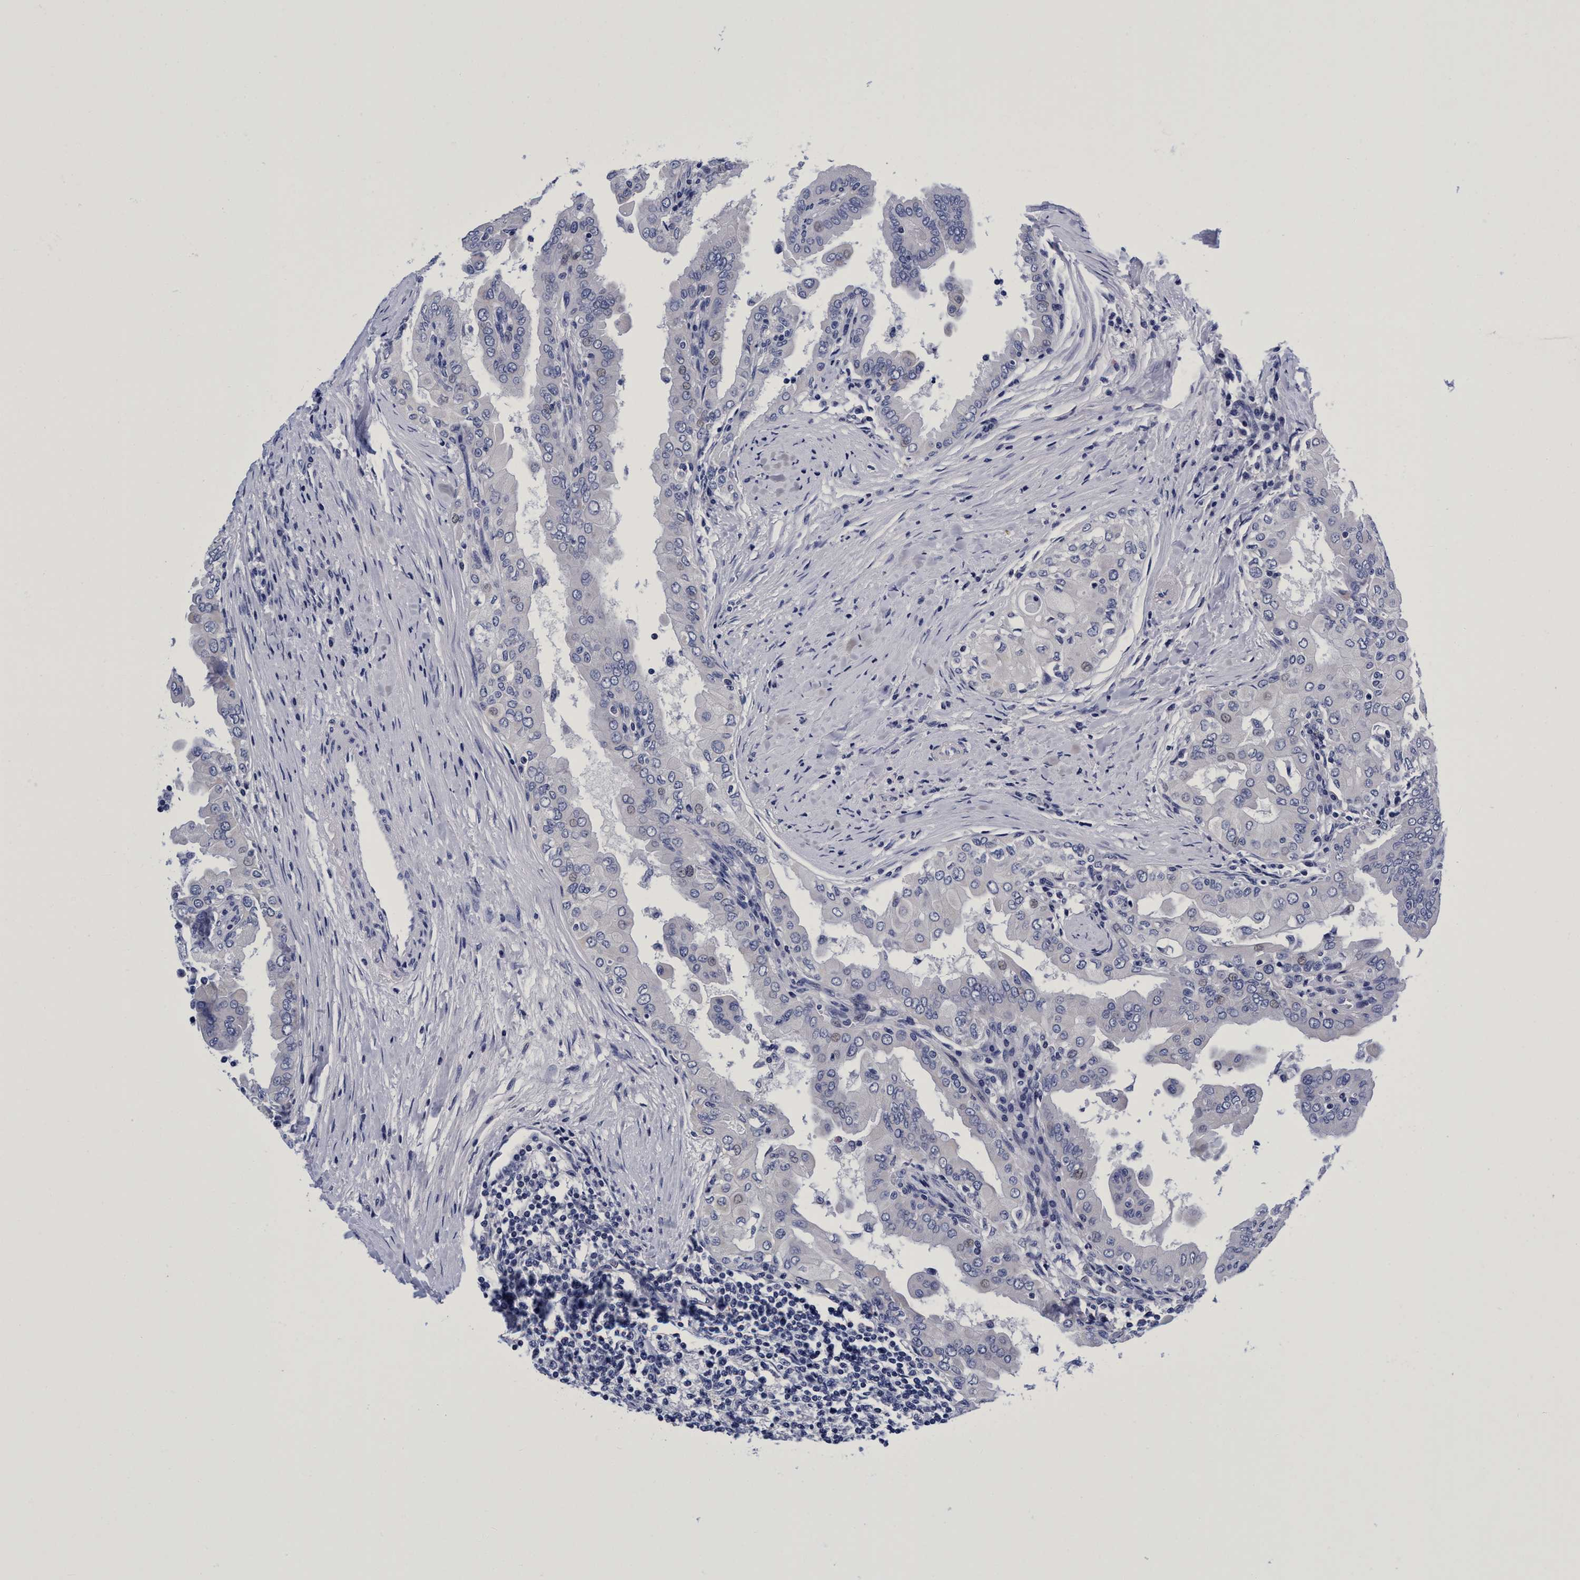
{"staining": {"intensity": "negative", "quantity": "none", "location": "none"}, "tissue": "thyroid cancer", "cell_type": "Tumor cells", "image_type": "cancer", "snomed": [{"axis": "morphology", "description": "Papillary adenocarcinoma, NOS"}, {"axis": "topography", "description": "Thyroid gland"}], "caption": "DAB (3,3'-diaminobenzidine) immunohistochemical staining of thyroid papillary adenocarcinoma reveals no significant positivity in tumor cells.", "gene": "PLPPR1", "patient": {"sex": "male", "age": 33}}